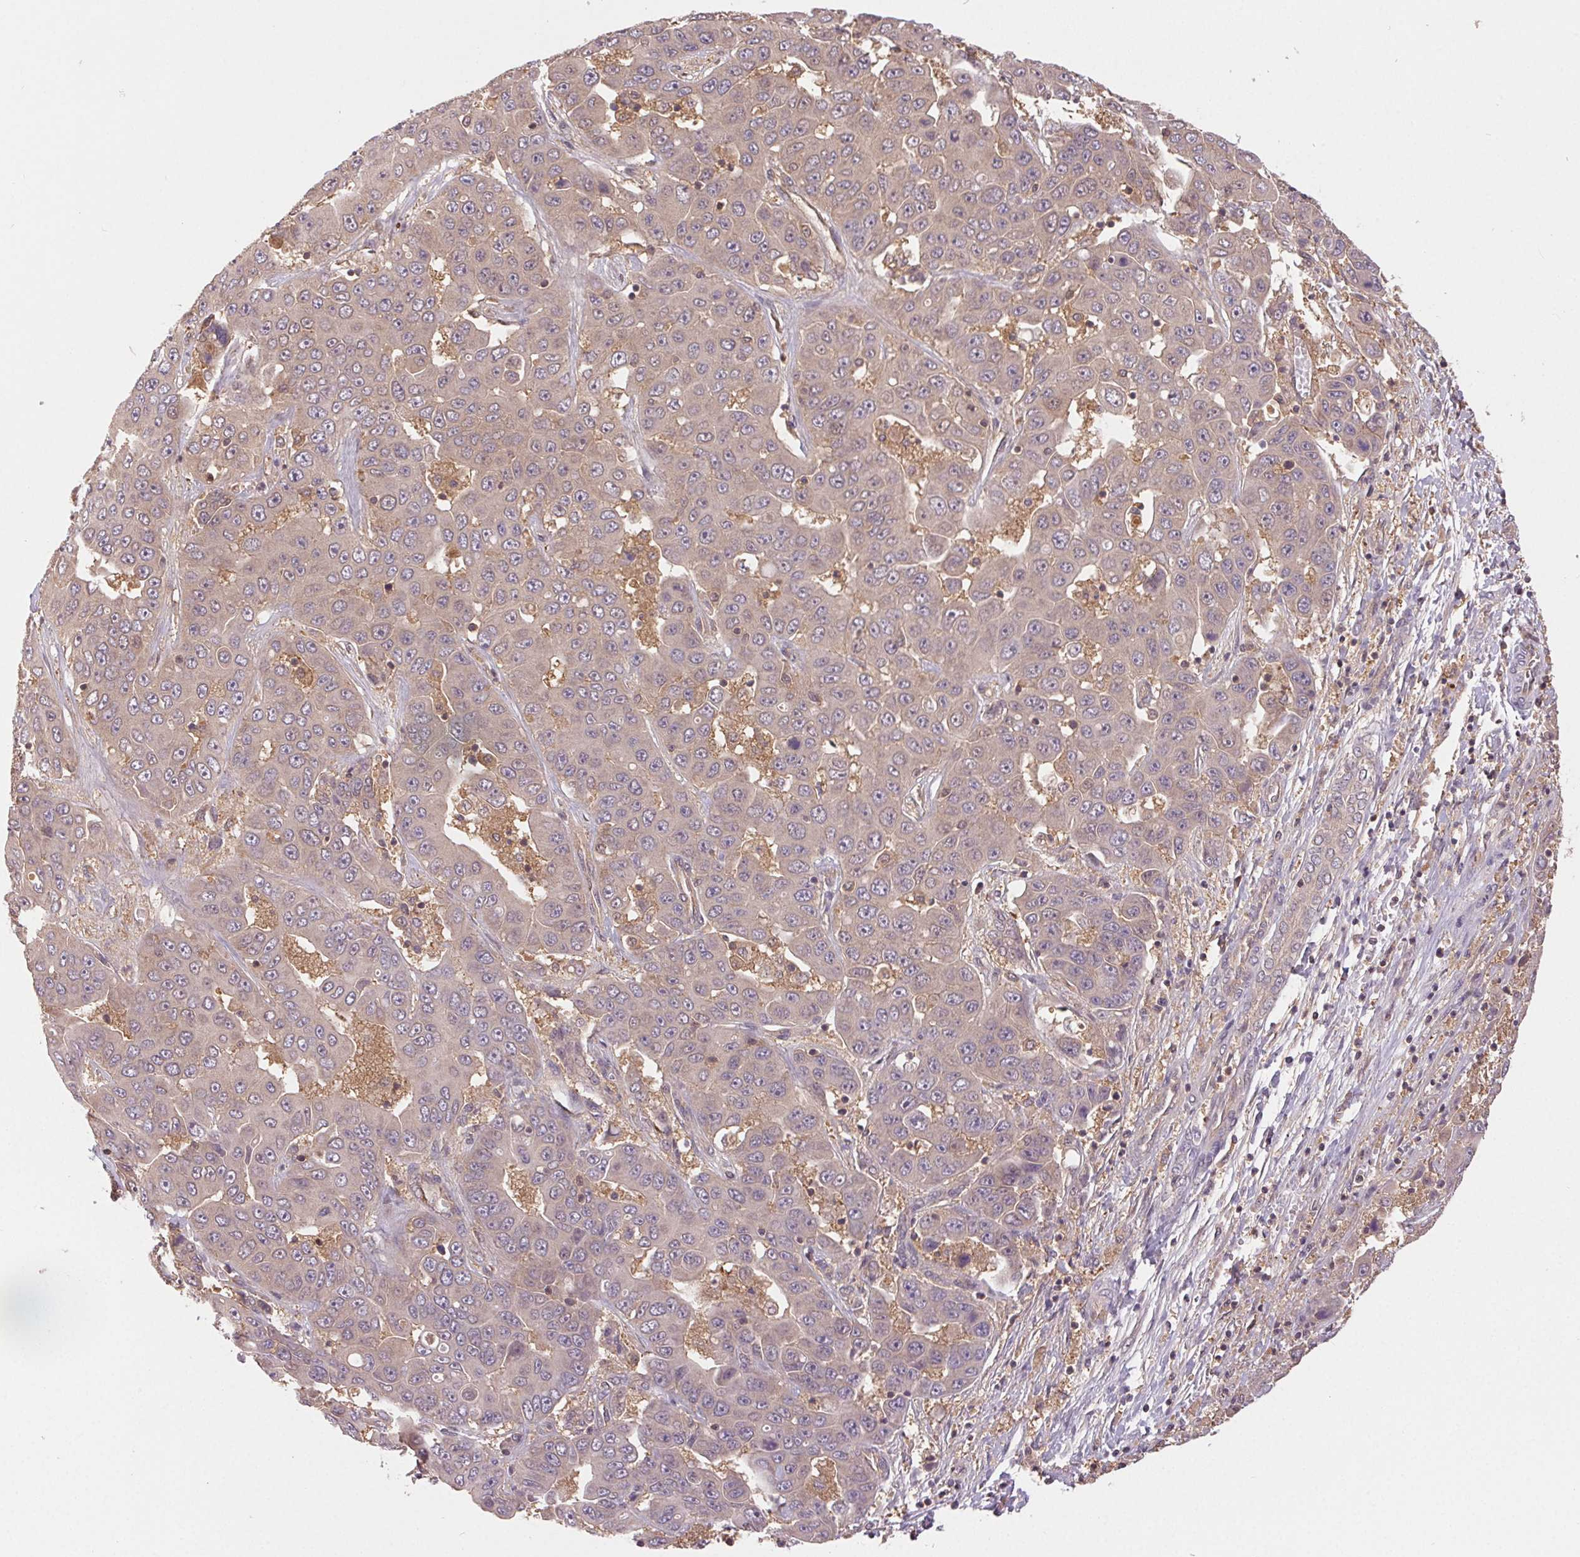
{"staining": {"intensity": "negative", "quantity": "none", "location": "none"}, "tissue": "liver cancer", "cell_type": "Tumor cells", "image_type": "cancer", "snomed": [{"axis": "morphology", "description": "Cholangiocarcinoma"}, {"axis": "topography", "description": "Liver"}], "caption": "Micrograph shows no significant protein positivity in tumor cells of cholangiocarcinoma (liver). (Stains: DAB (3,3'-diaminobenzidine) IHC with hematoxylin counter stain, Microscopy: brightfield microscopy at high magnification).", "gene": "GDI2", "patient": {"sex": "female", "age": 52}}